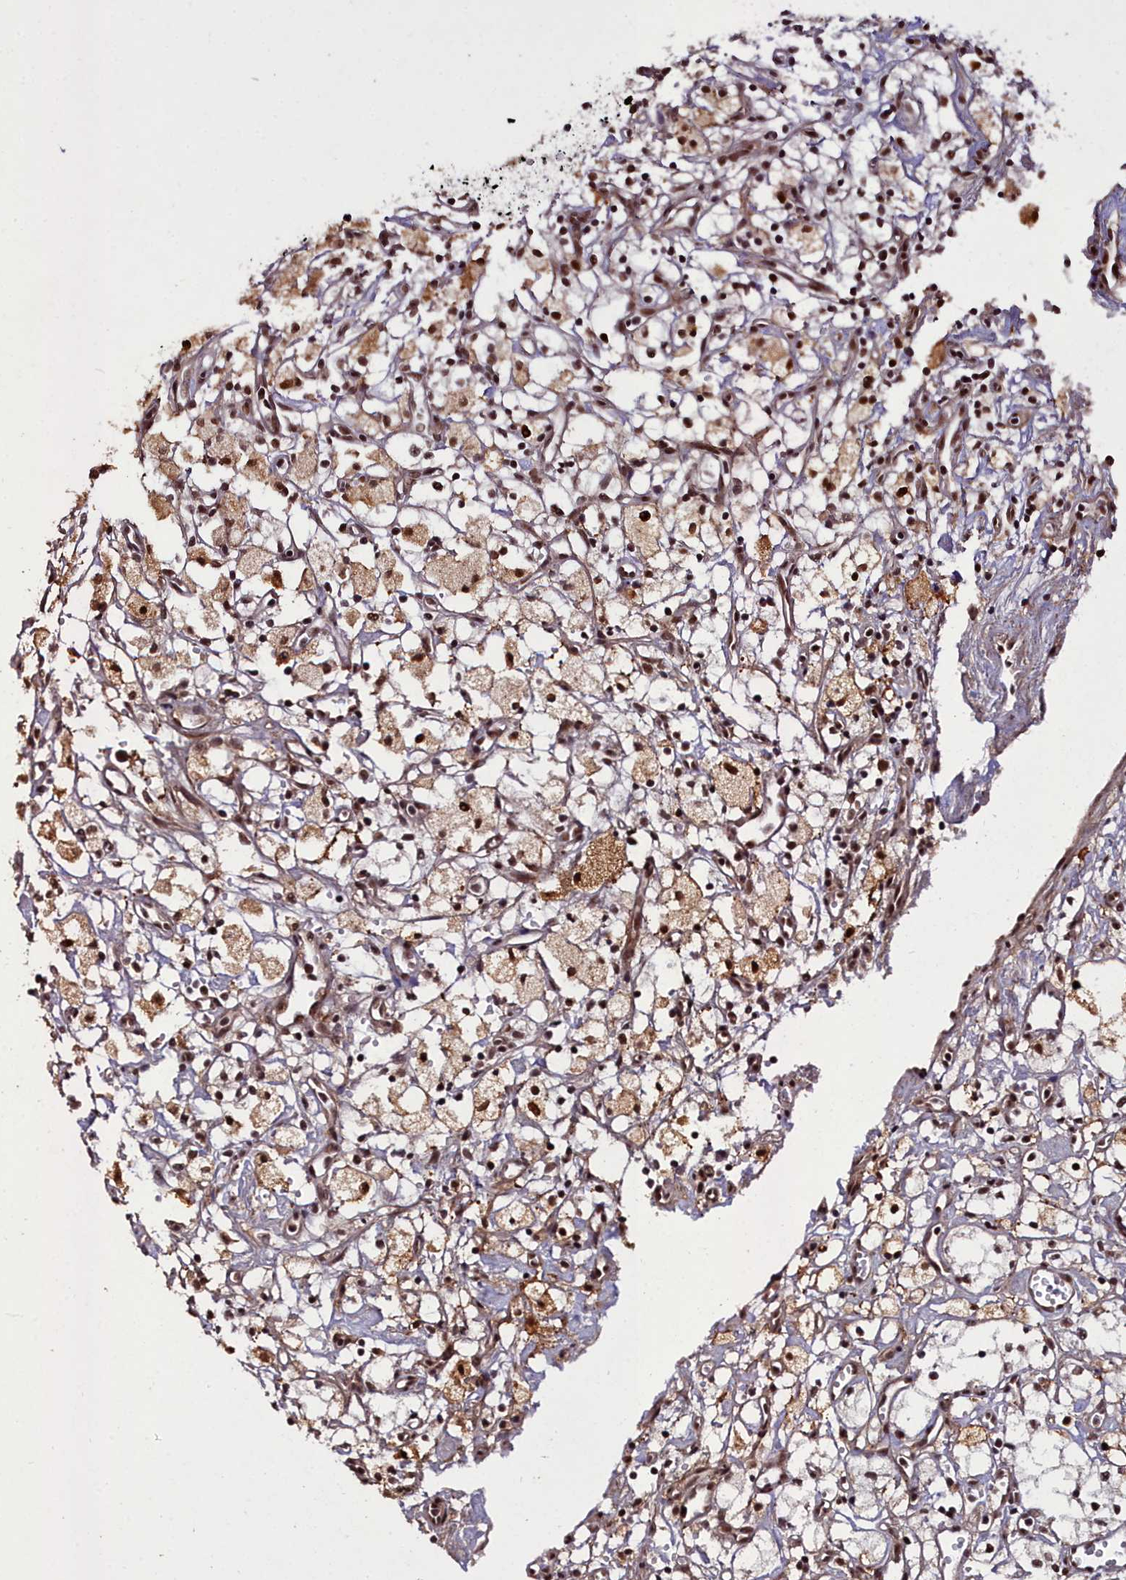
{"staining": {"intensity": "strong", "quantity": ">75%", "location": "cytoplasmic/membranous,nuclear"}, "tissue": "renal cancer", "cell_type": "Tumor cells", "image_type": "cancer", "snomed": [{"axis": "morphology", "description": "Adenocarcinoma, NOS"}, {"axis": "topography", "description": "Kidney"}], "caption": "The immunohistochemical stain labels strong cytoplasmic/membranous and nuclear staining in tumor cells of renal adenocarcinoma tissue.", "gene": "CXXC1", "patient": {"sex": "male", "age": 59}}